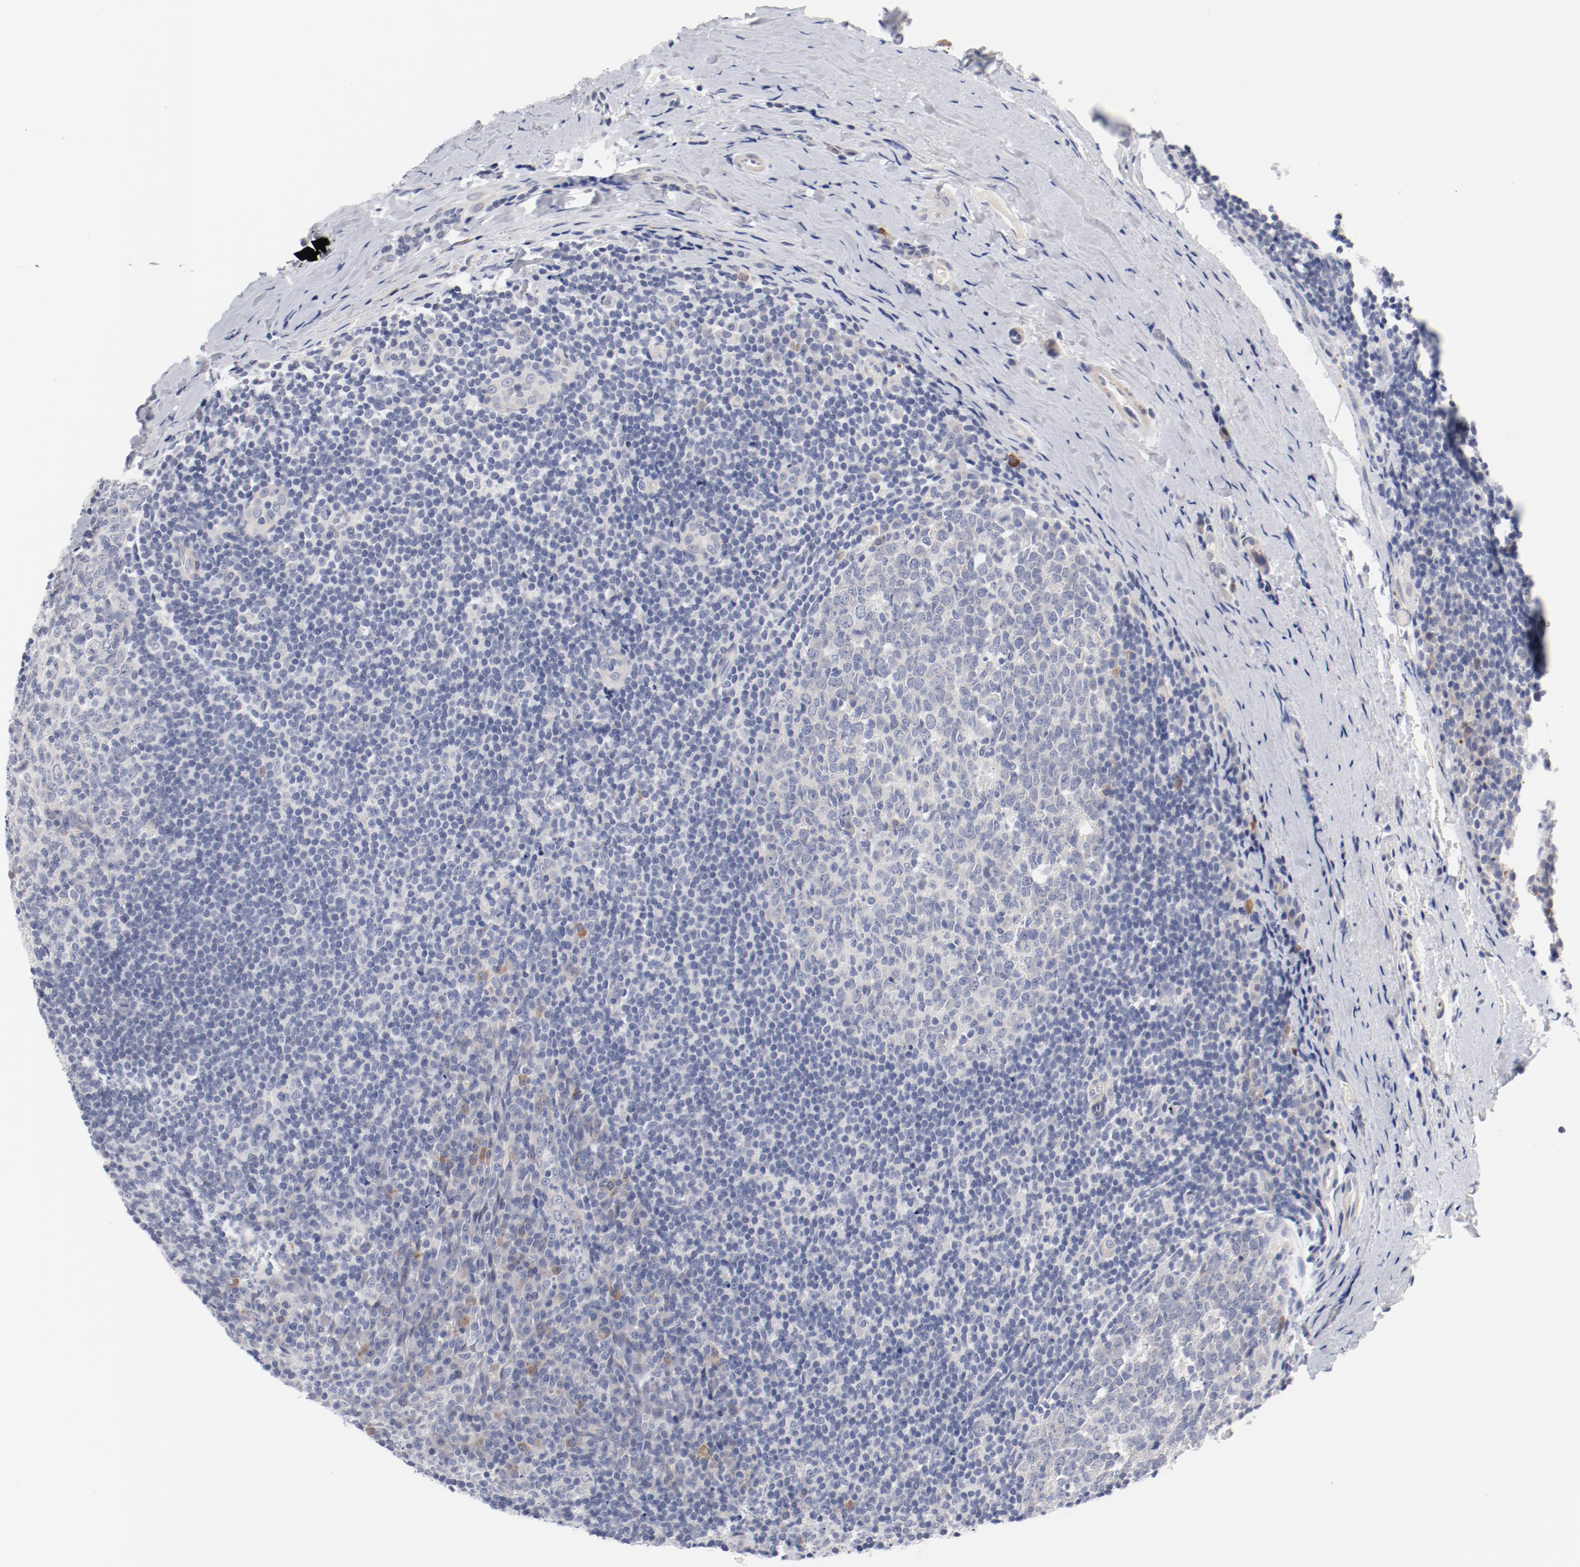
{"staining": {"intensity": "negative", "quantity": "none", "location": "none"}, "tissue": "tonsil", "cell_type": "Germinal center cells", "image_type": "normal", "snomed": [{"axis": "morphology", "description": "Normal tissue, NOS"}, {"axis": "topography", "description": "Tonsil"}], "caption": "A micrograph of human tonsil is negative for staining in germinal center cells. Nuclei are stained in blue.", "gene": "KCNK13", "patient": {"sex": "male", "age": 31}}